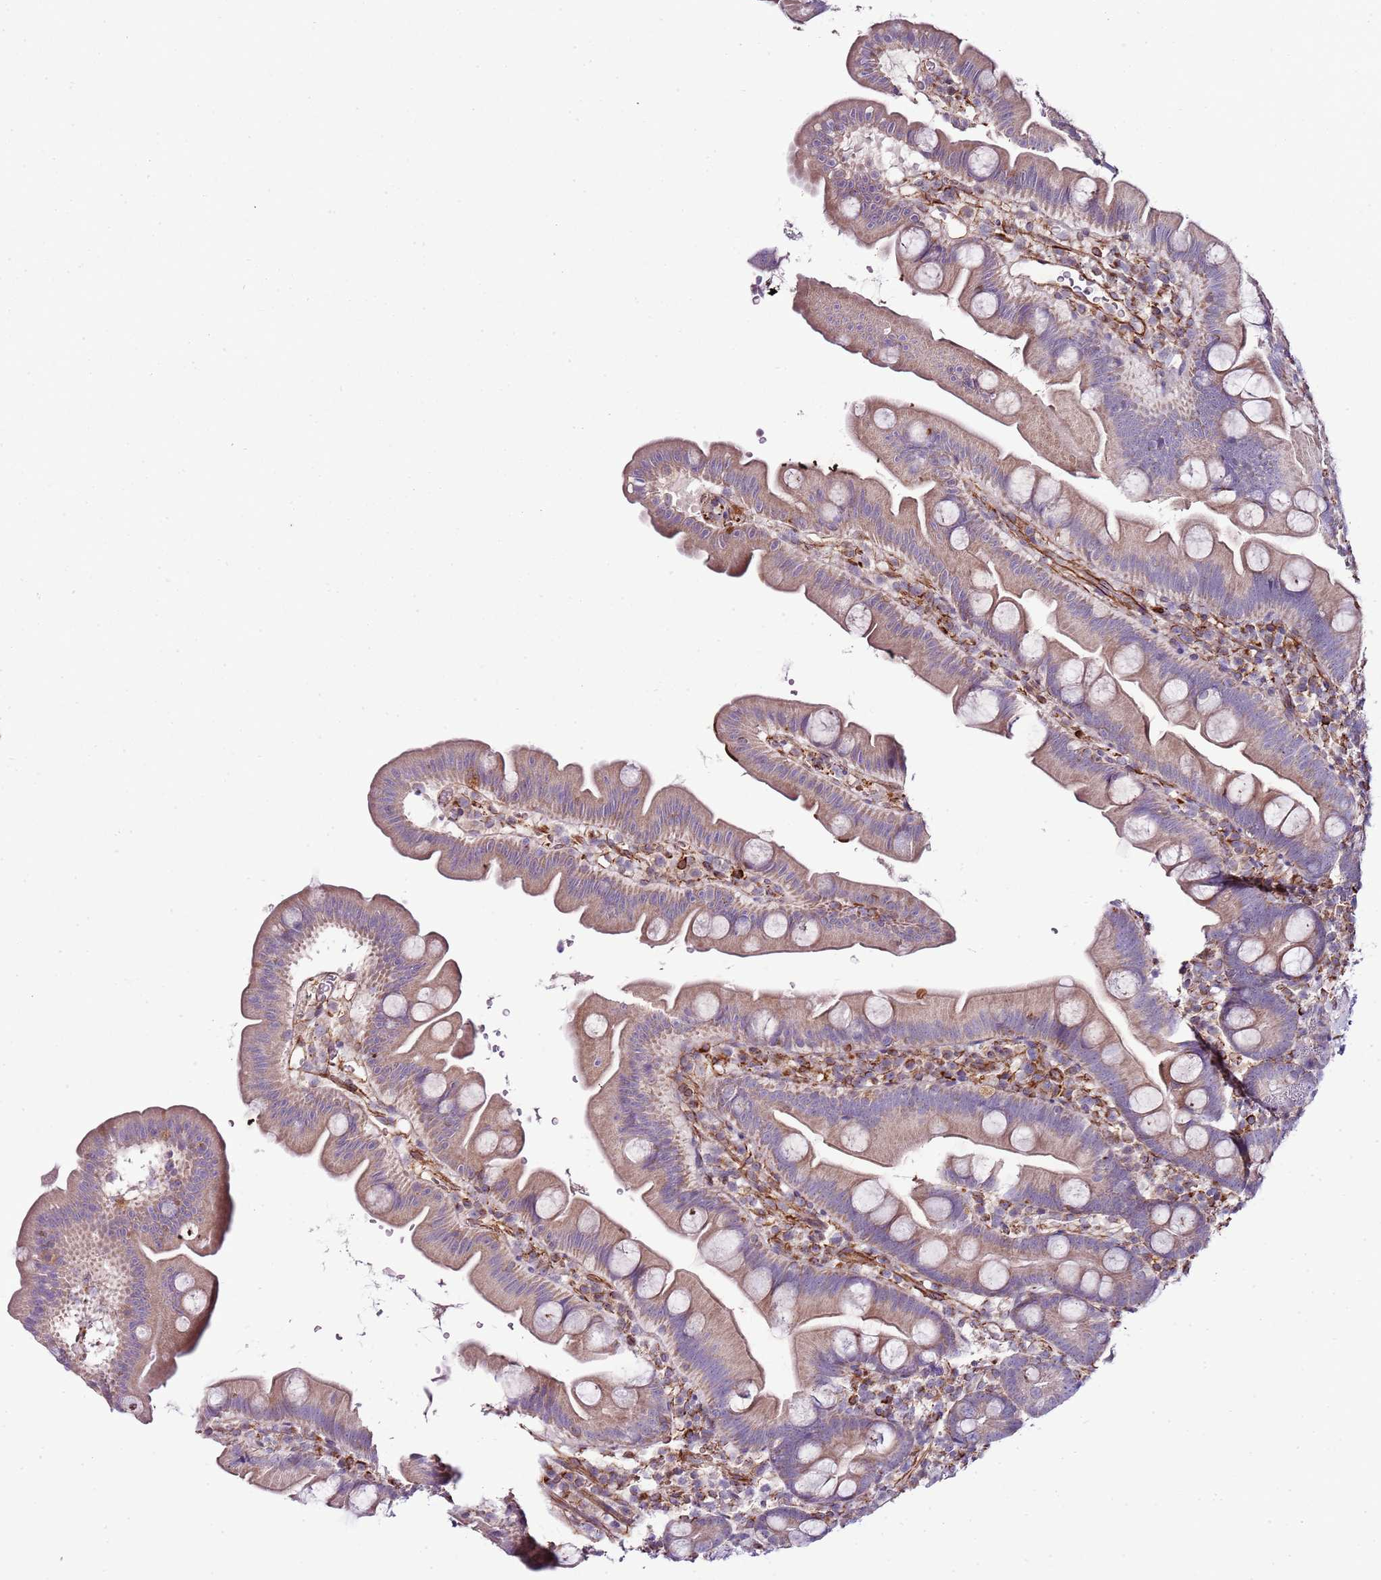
{"staining": {"intensity": "moderate", "quantity": "25%-75%", "location": "cytoplasmic/membranous"}, "tissue": "small intestine", "cell_type": "Glandular cells", "image_type": "normal", "snomed": [{"axis": "morphology", "description": "Normal tissue, NOS"}, {"axis": "topography", "description": "Small intestine"}], "caption": "Glandular cells display moderate cytoplasmic/membranous positivity in about 25%-75% of cells in benign small intestine.", "gene": "ZNF786", "patient": {"sex": "female", "age": 68}}